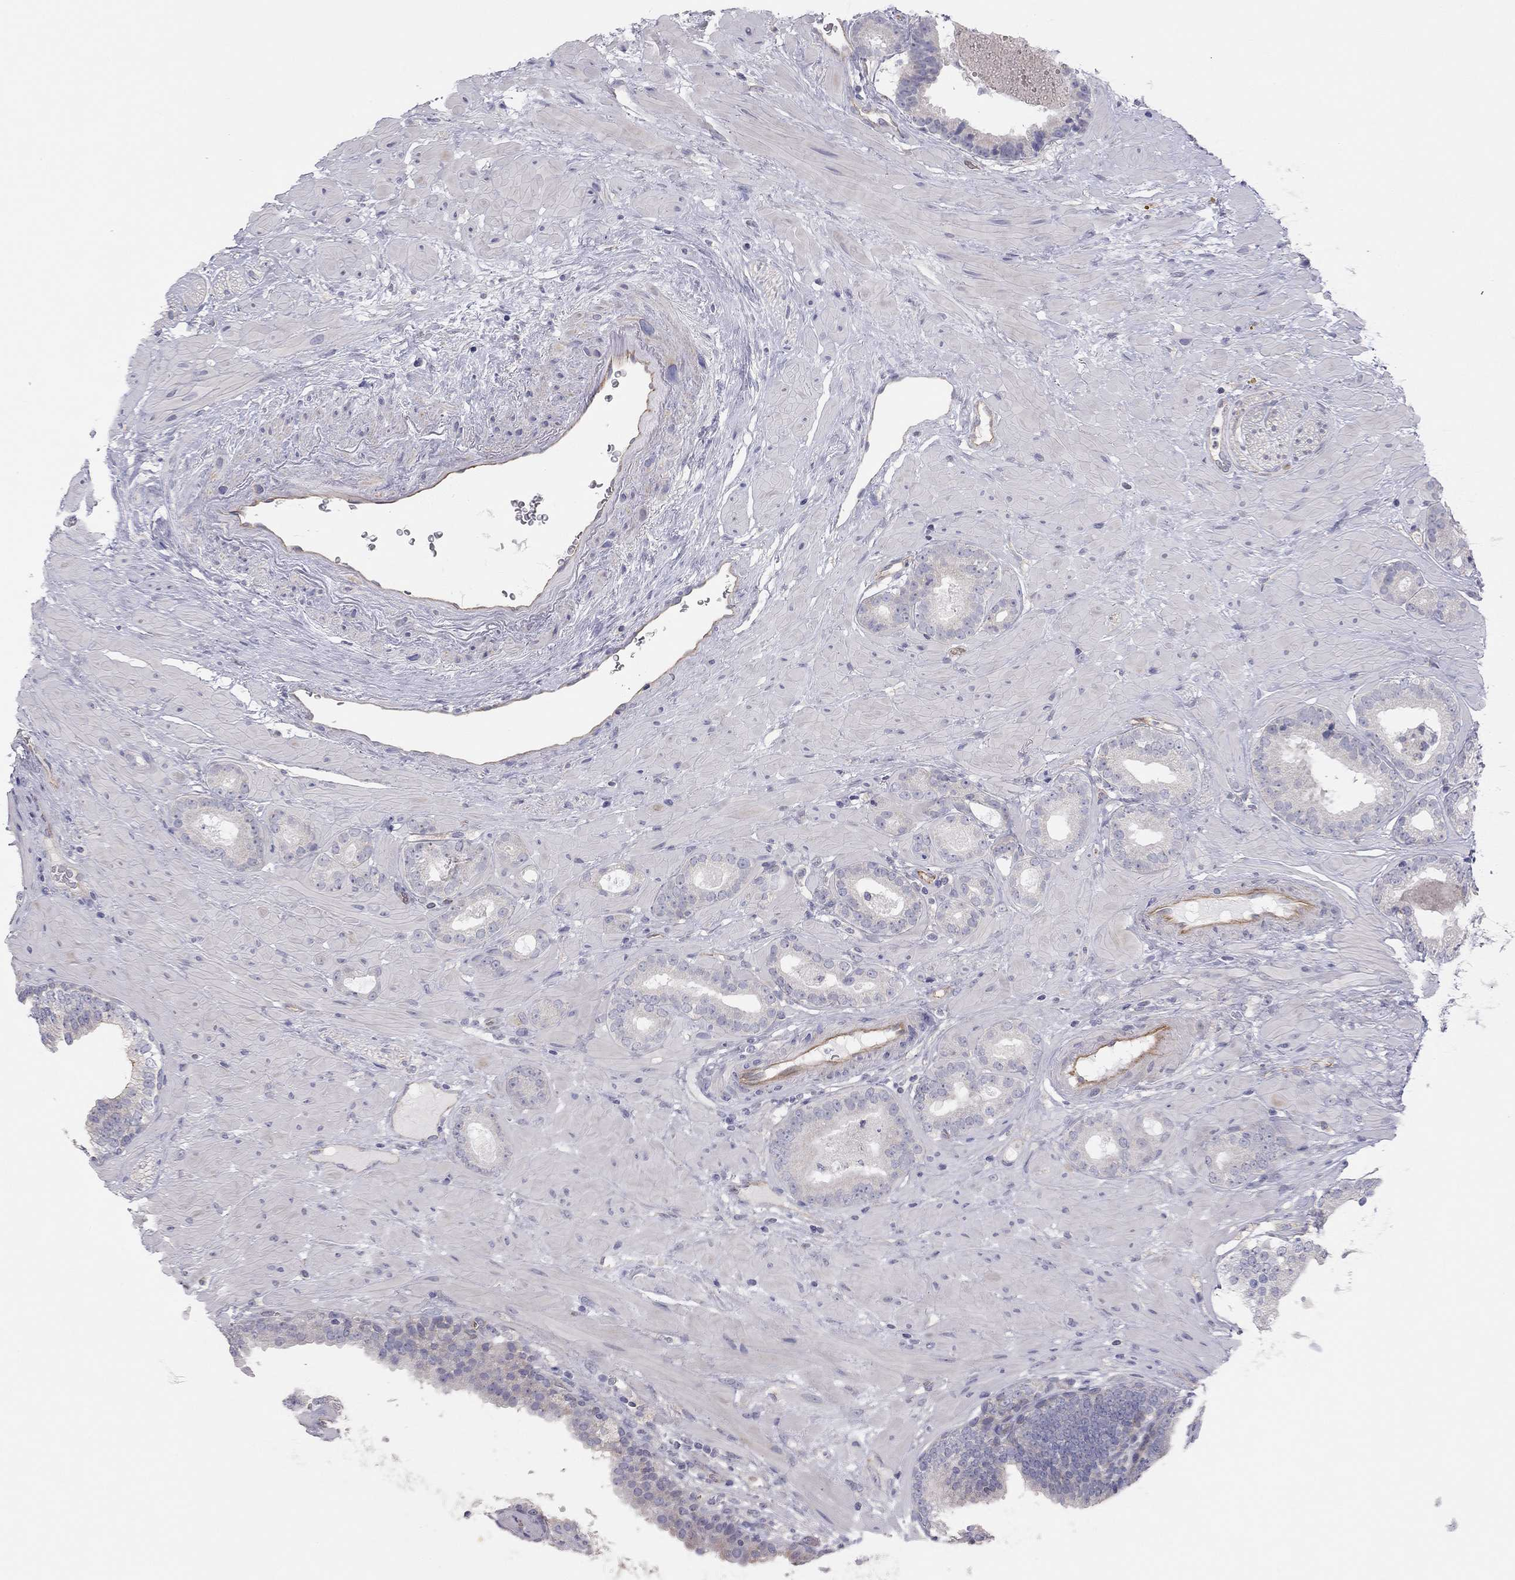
{"staining": {"intensity": "weak", "quantity": "<25%", "location": "cytoplasmic/membranous"}, "tissue": "prostate cancer", "cell_type": "Tumor cells", "image_type": "cancer", "snomed": [{"axis": "morphology", "description": "Adenocarcinoma, Low grade"}, {"axis": "topography", "description": "Prostate"}], "caption": "This is a photomicrograph of immunohistochemistry staining of prostate low-grade adenocarcinoma, which shows no positivity in tumor cells.", "gene": "GPRC5B", "patient": {"sex": "male", "age": 60}}